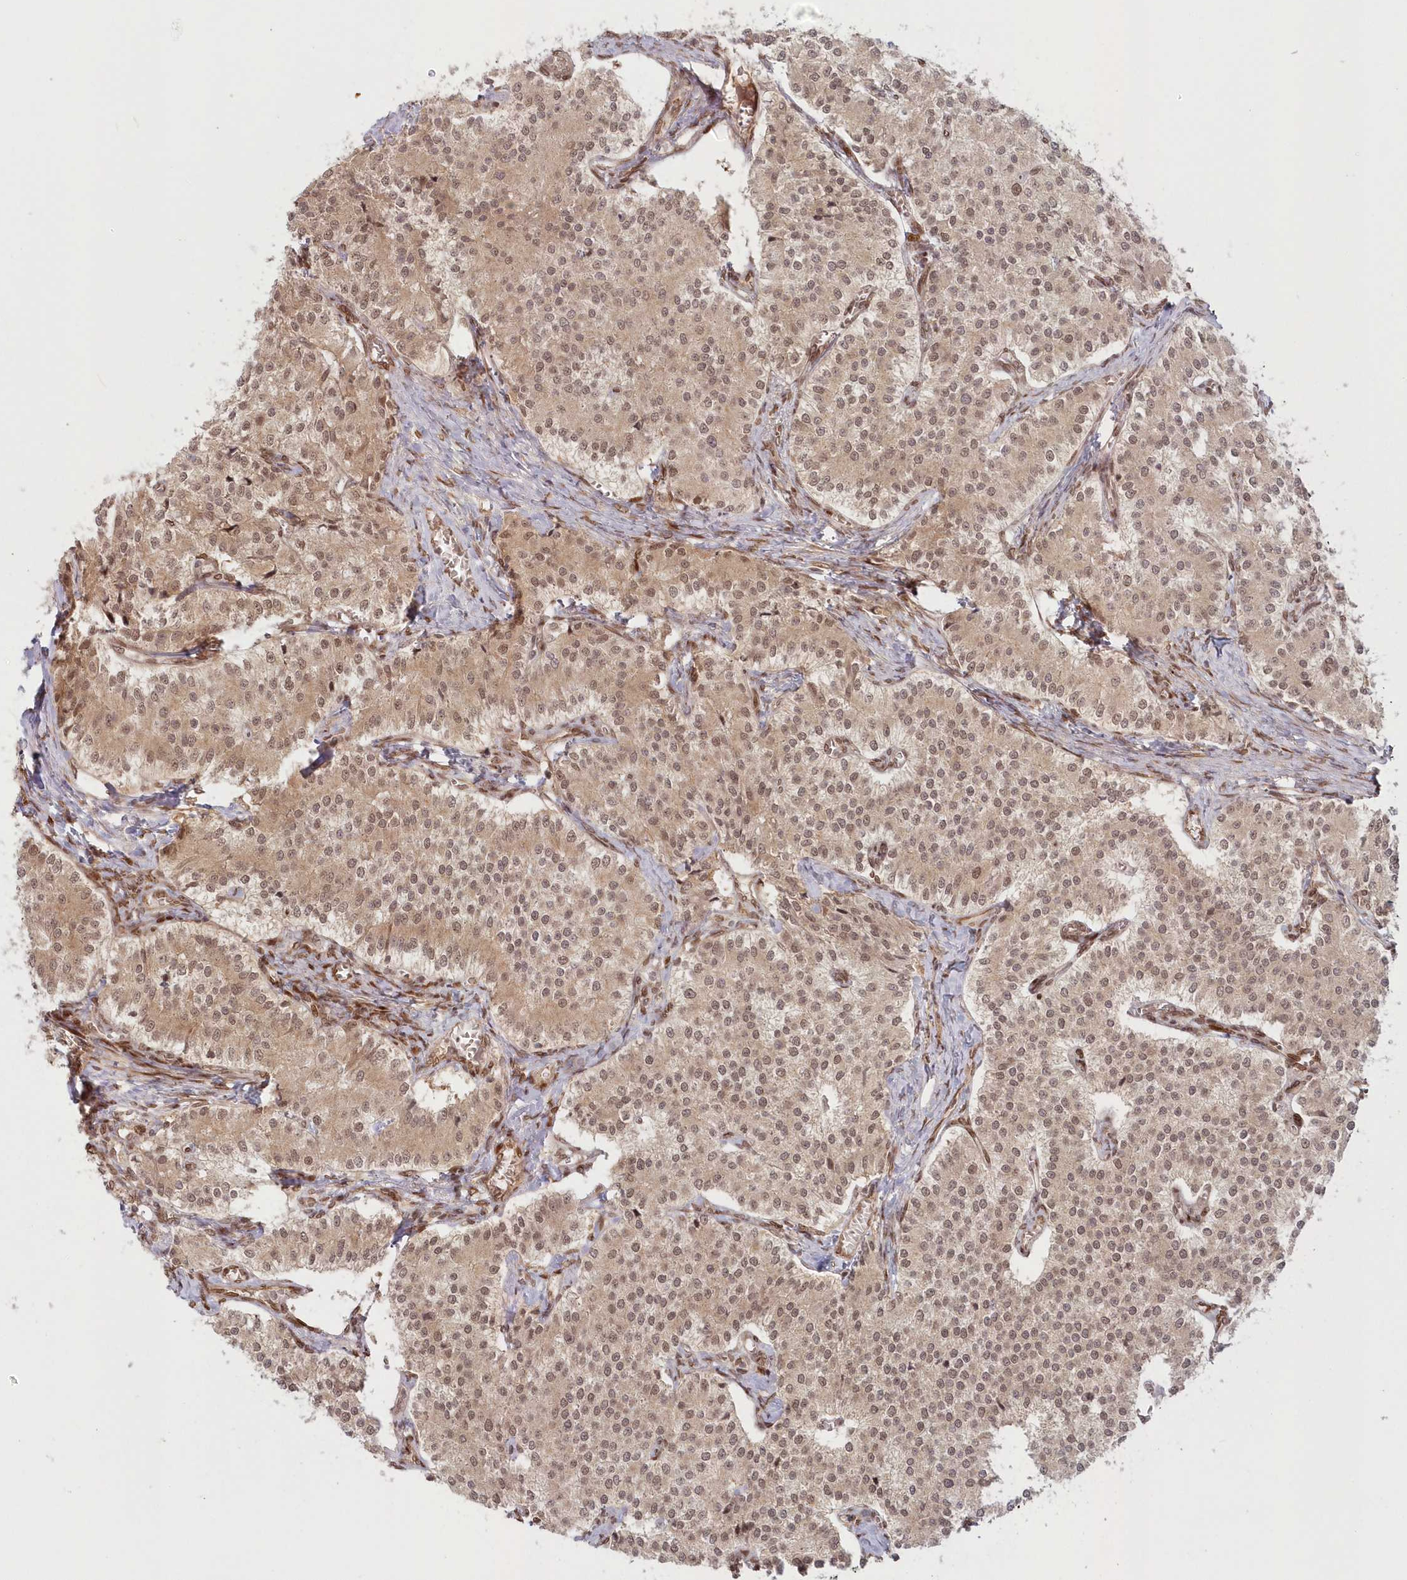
{"staining": {"intensity": "weak", "quantity": ">75%", "location": "cytoplasmic/membranous,nuclear"}, "tissue": "carcinoid", "cell_type": "Tumor cells", "image_type": "cancer", "snomed": [{"axis": "morphology", "description": "Carcinoid, malignant, NOS"}, {"axis": "topography", "description": "Colon"}], "caption": "Weak cytoplasmic/membranous and nuclear positivity for a protein is present in about >75% of tumor cells of carcinoid using IHC.", "gene": "TOGARAM2", "patient": {"sex": "female", "age": 52}}